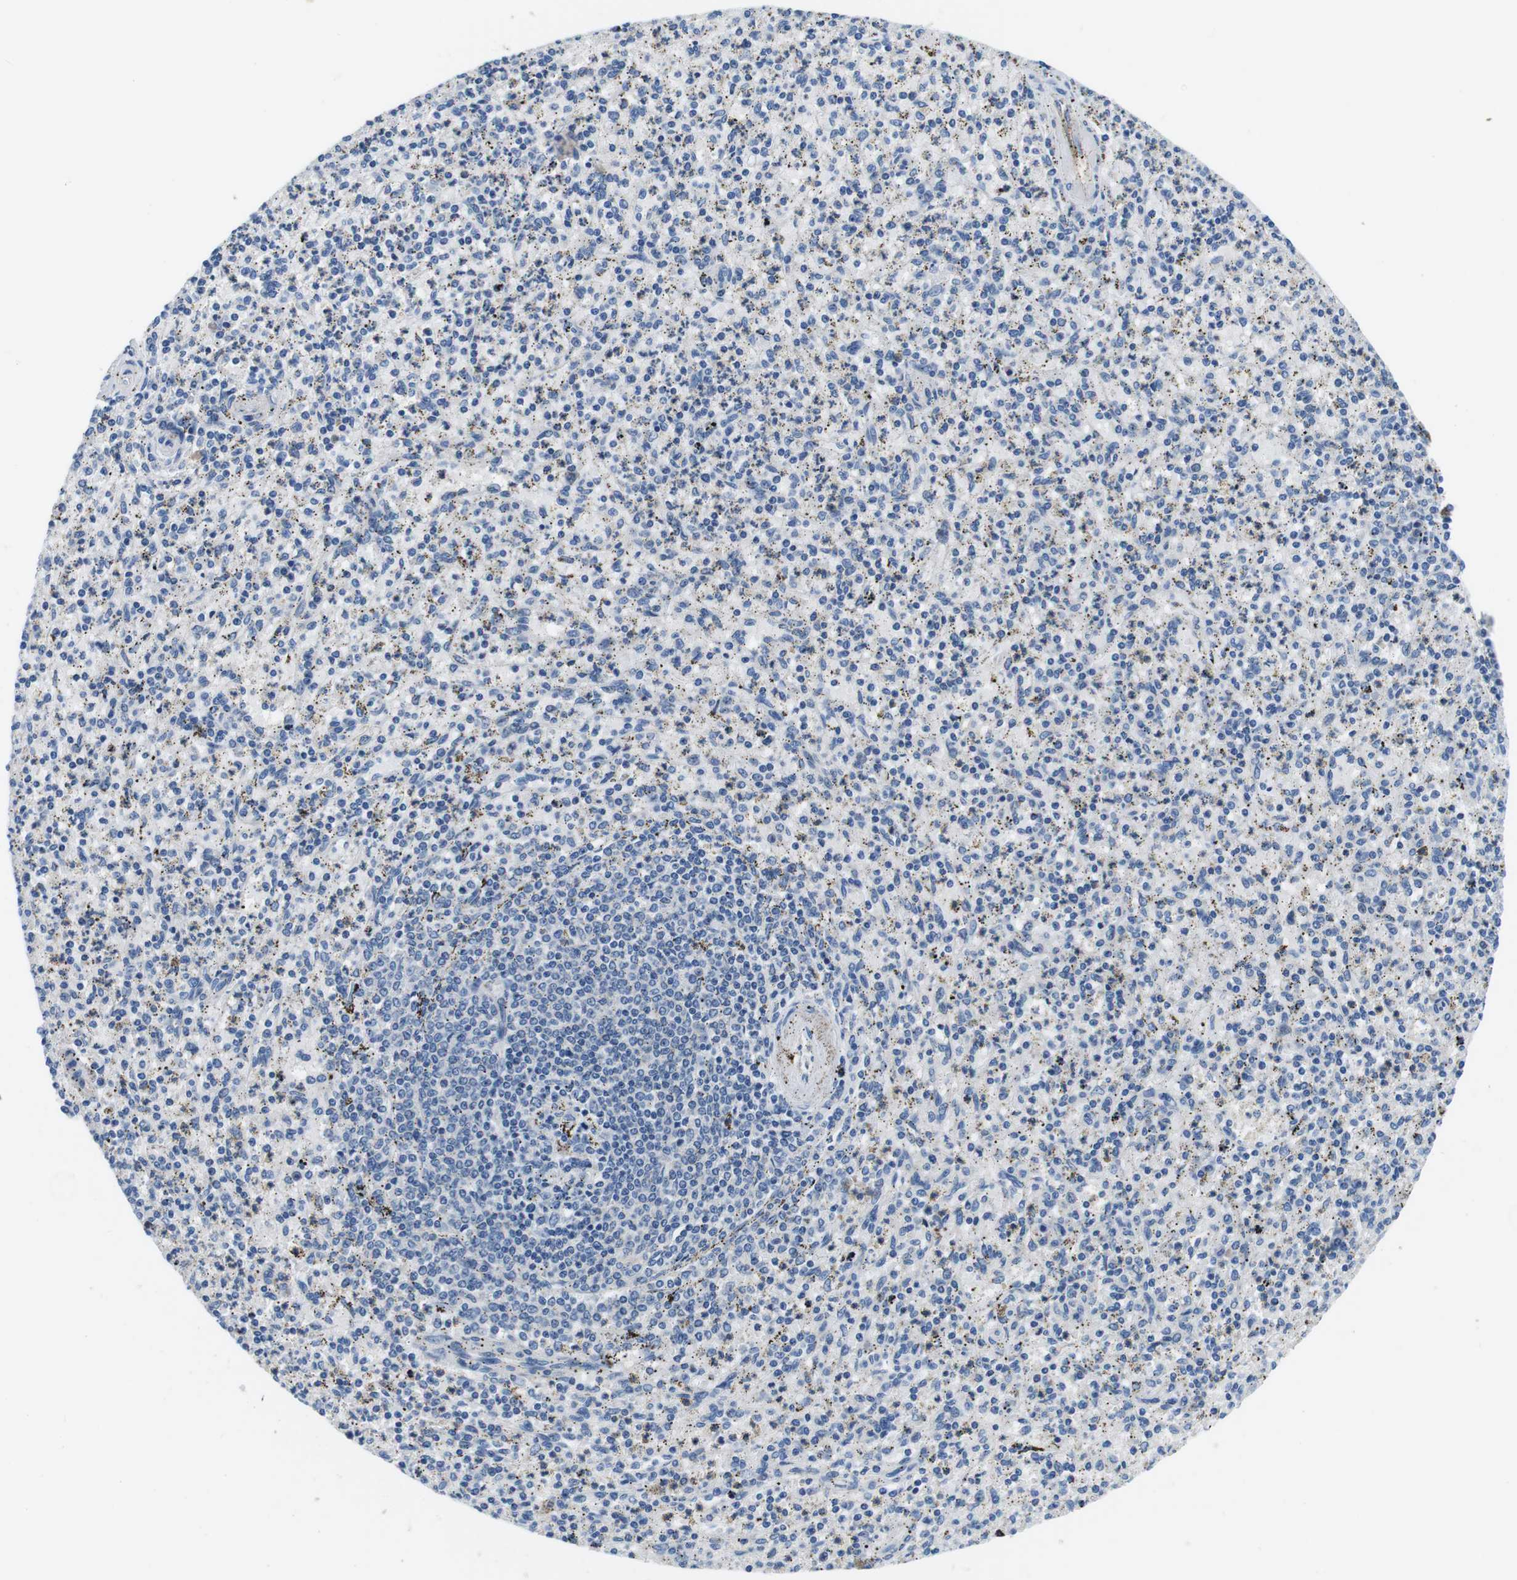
{"staining": {"intensity": "negative", "quantity": "none", "location": "none"}, "tissue": "spleen", "cell_type": "Cells in red pulp", "image_type": "normal", "snomed": [{"axis": "morphology", "description": "Normal tissue, NOS"}, {"axis": "topography", "description": "Spleen"}], "caption": "DAB (3,3'-diaminobenzidine) immunohistochemical staining of normal spleen exhibits no significant positivity in cells in red pulp. (DAB immunohistochemistry (IHC) with hematoxylin counter stain).", "gene": "DENND4C", "patient": {"sex": "male", "age": 72}}